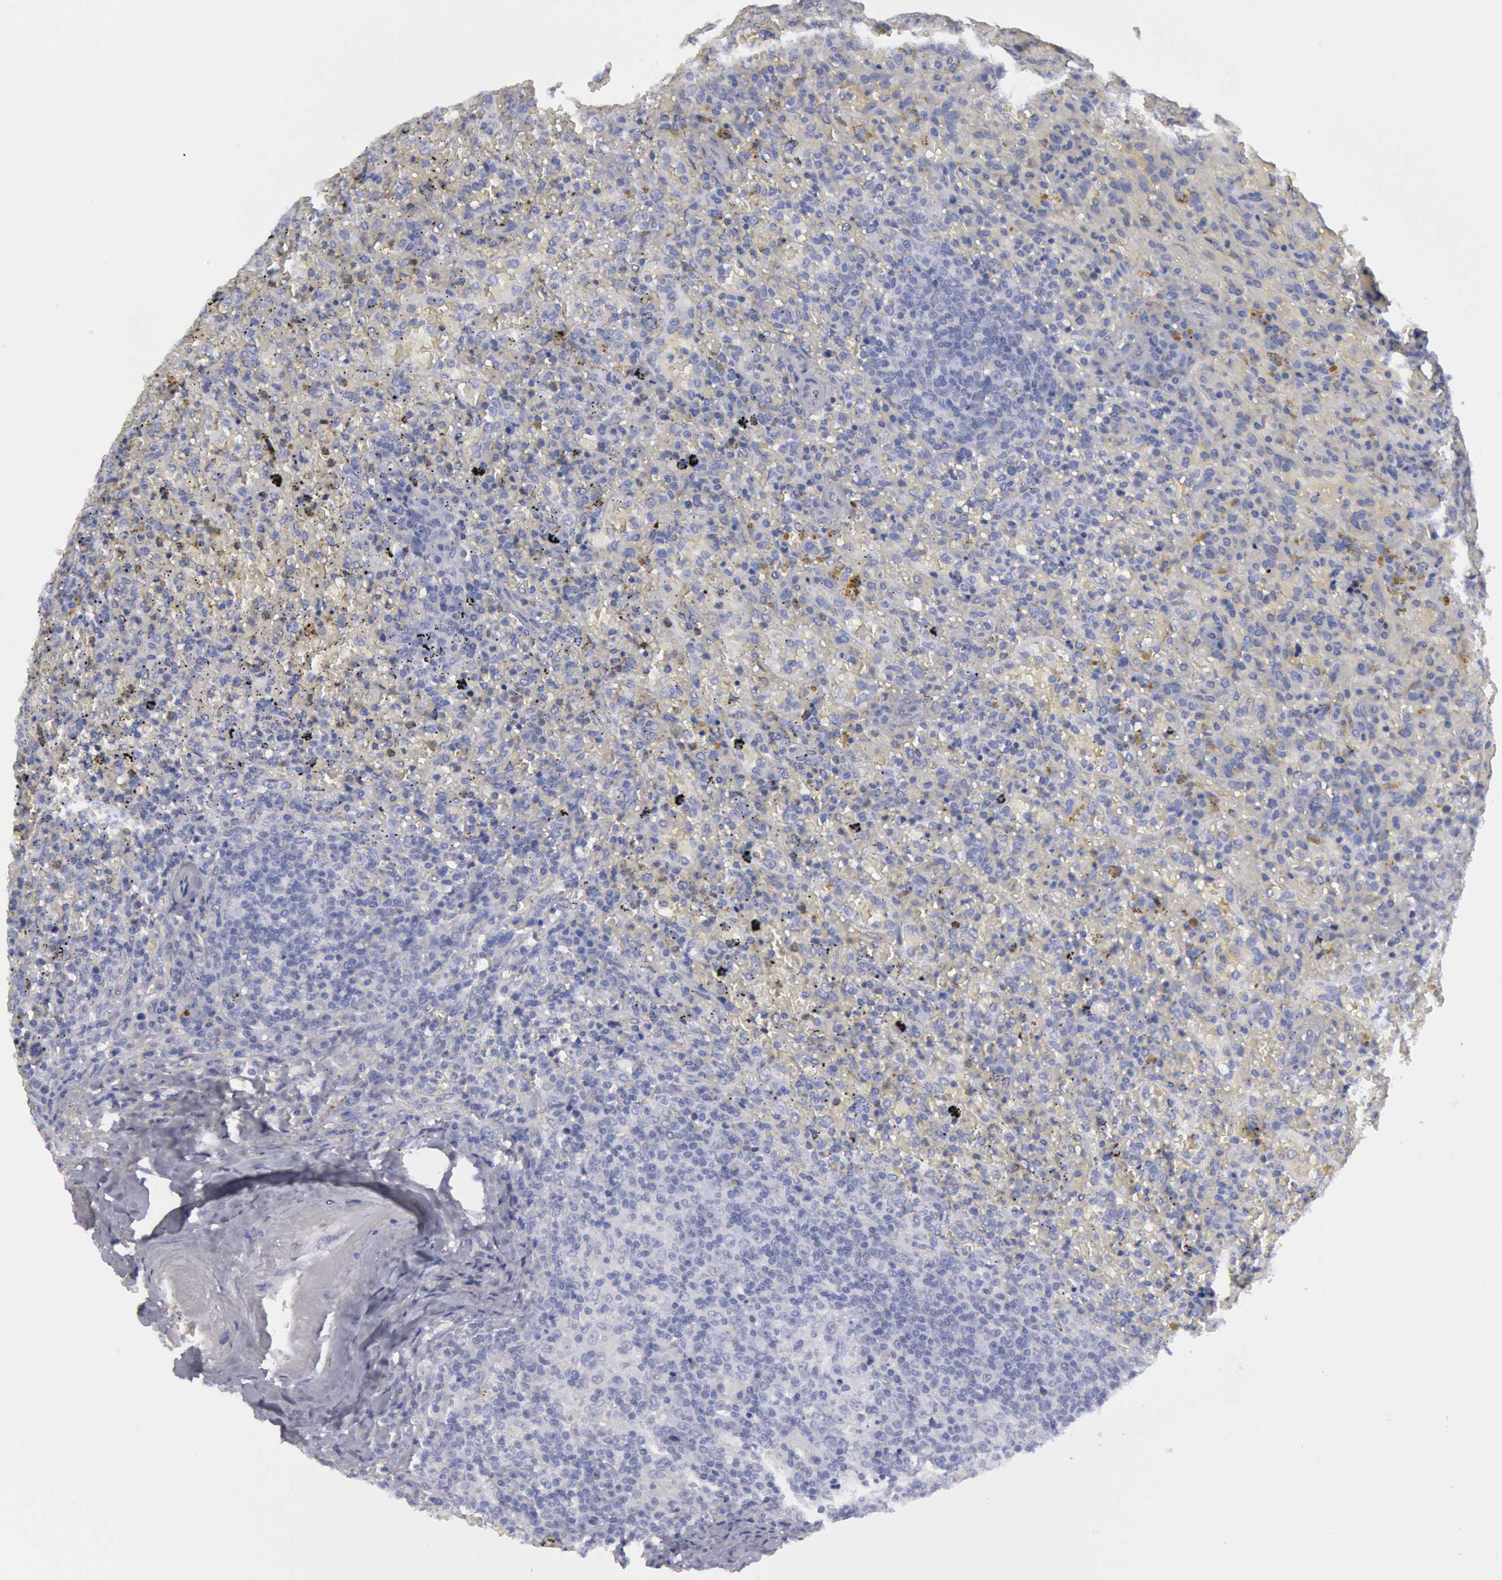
{"staining": {"intensity": "negative", "quantity": "none", "location": "none"}, "tissue": "lymphoma", "cell_type": "Tumor cells", "image_type": "cancer", "snomed": [{"axis": "morphology", "description": "Malignant lymphoma, non-Hodgkin's type, High grade"}, {"axis": "topography", "description": "Spleen"}, {"axis": "topography", "description": "Lymph node"}], "caption": "Malignant lymphoma, non-Hodgkin's type (high-grade) was stained to show a protein in brown. There is no significant positivity in tumor cells. (DAB (3,3'-diaminobenzidine) IHC, high magnification).", "gene": "FHL1", "patient": {"sex": "female", "age": 70}}